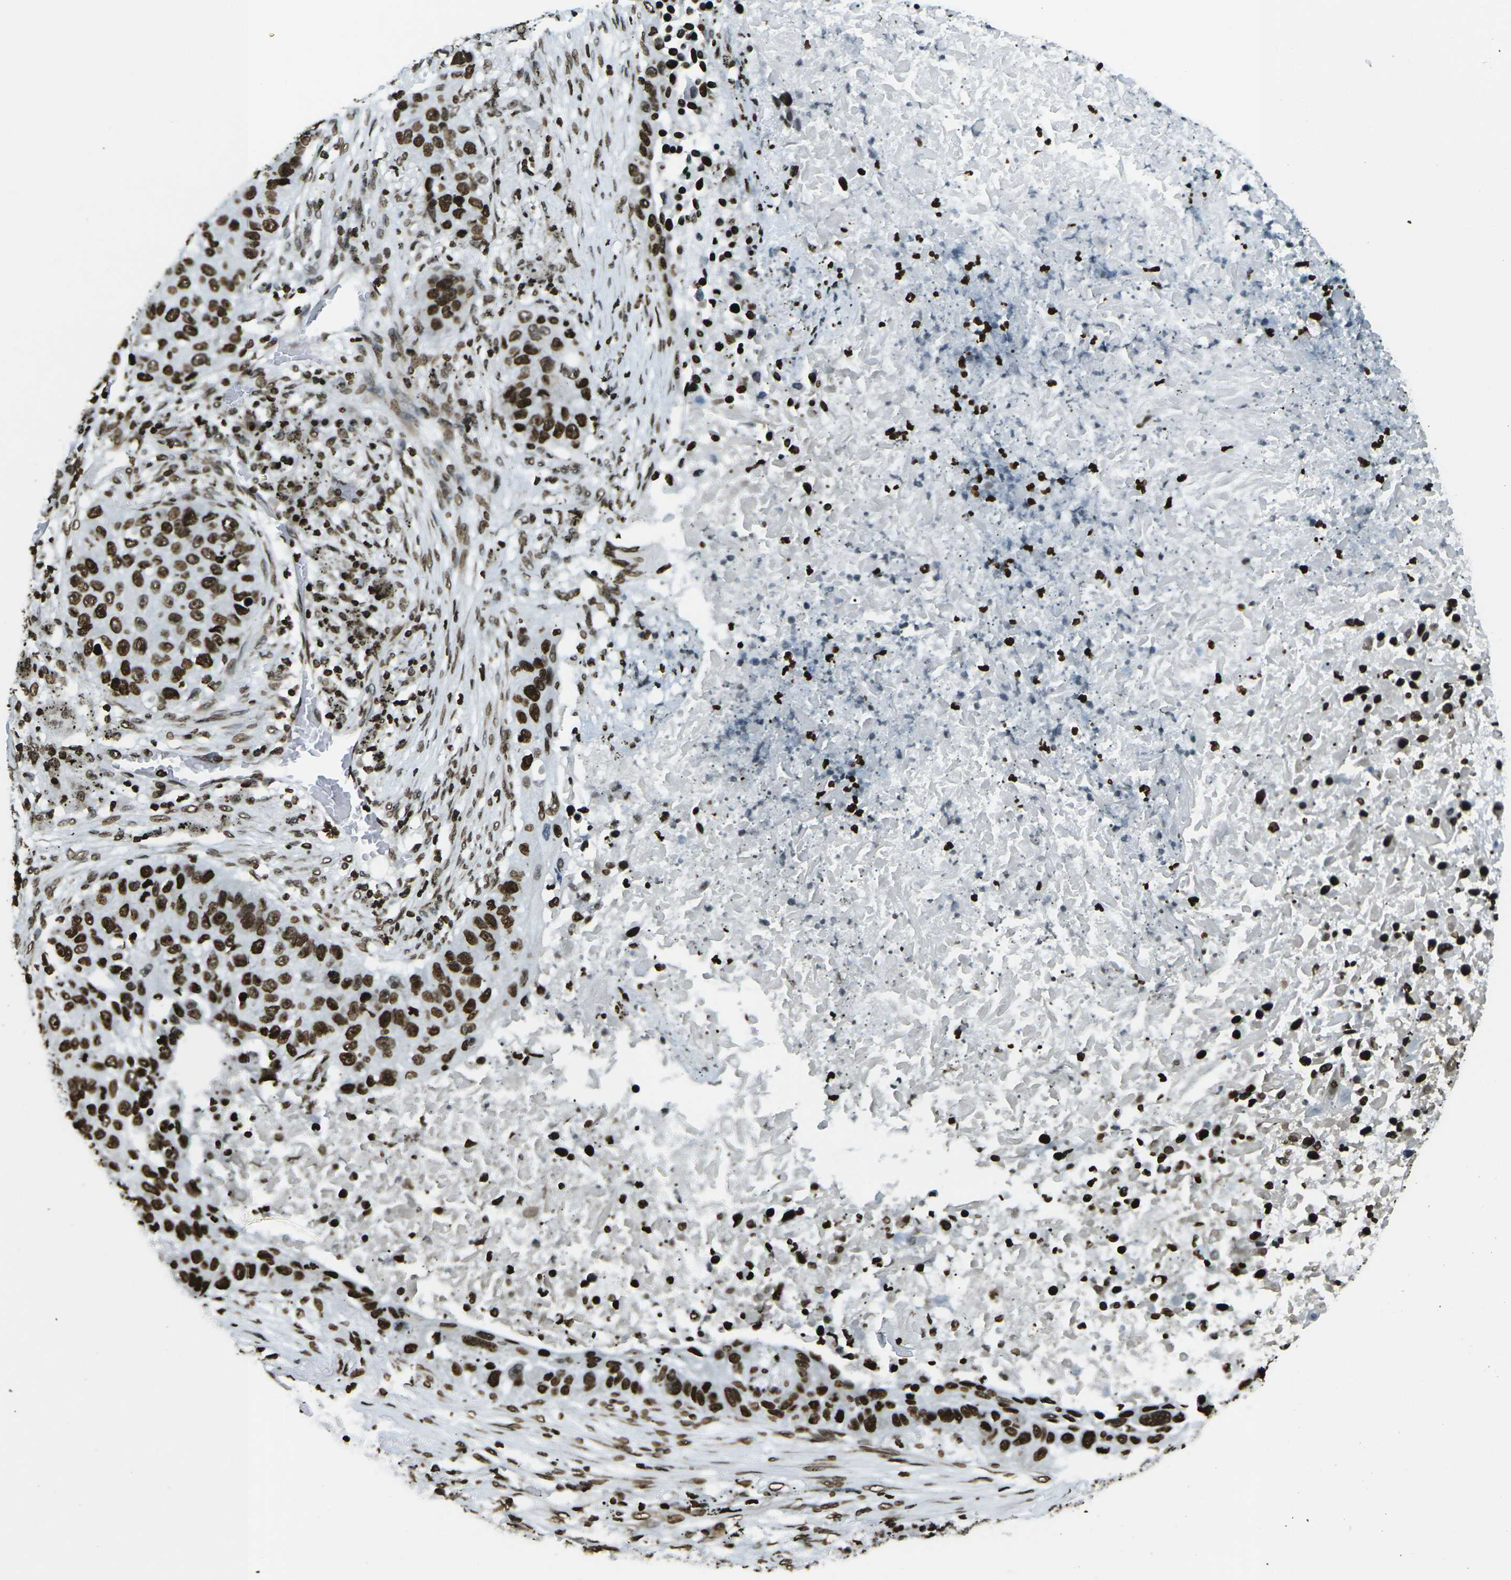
{"staining": {"intensity": "strong", "quantity": ">75%", "location": "nuclear"}, "tissue": "lung cancer", "cell_type": "Tumor cells", "image_type": "cancer", "snomed": [{"axis": "morphology", "description": "Squamous cell carcinoma, NOS"}, {"axis": "topography", "description": "Lung"}], "caption": "Immunohistochemistry histopathology image of neoplastic tissue: lung cancer stained using immunohistochemistry shows high levels of strong protein expression localized specifically in the nuclear of tumor cells, appearing as a nuclear brown color.", "gene": "H1-2", "patient": {"sex": "male", "age": 57}}